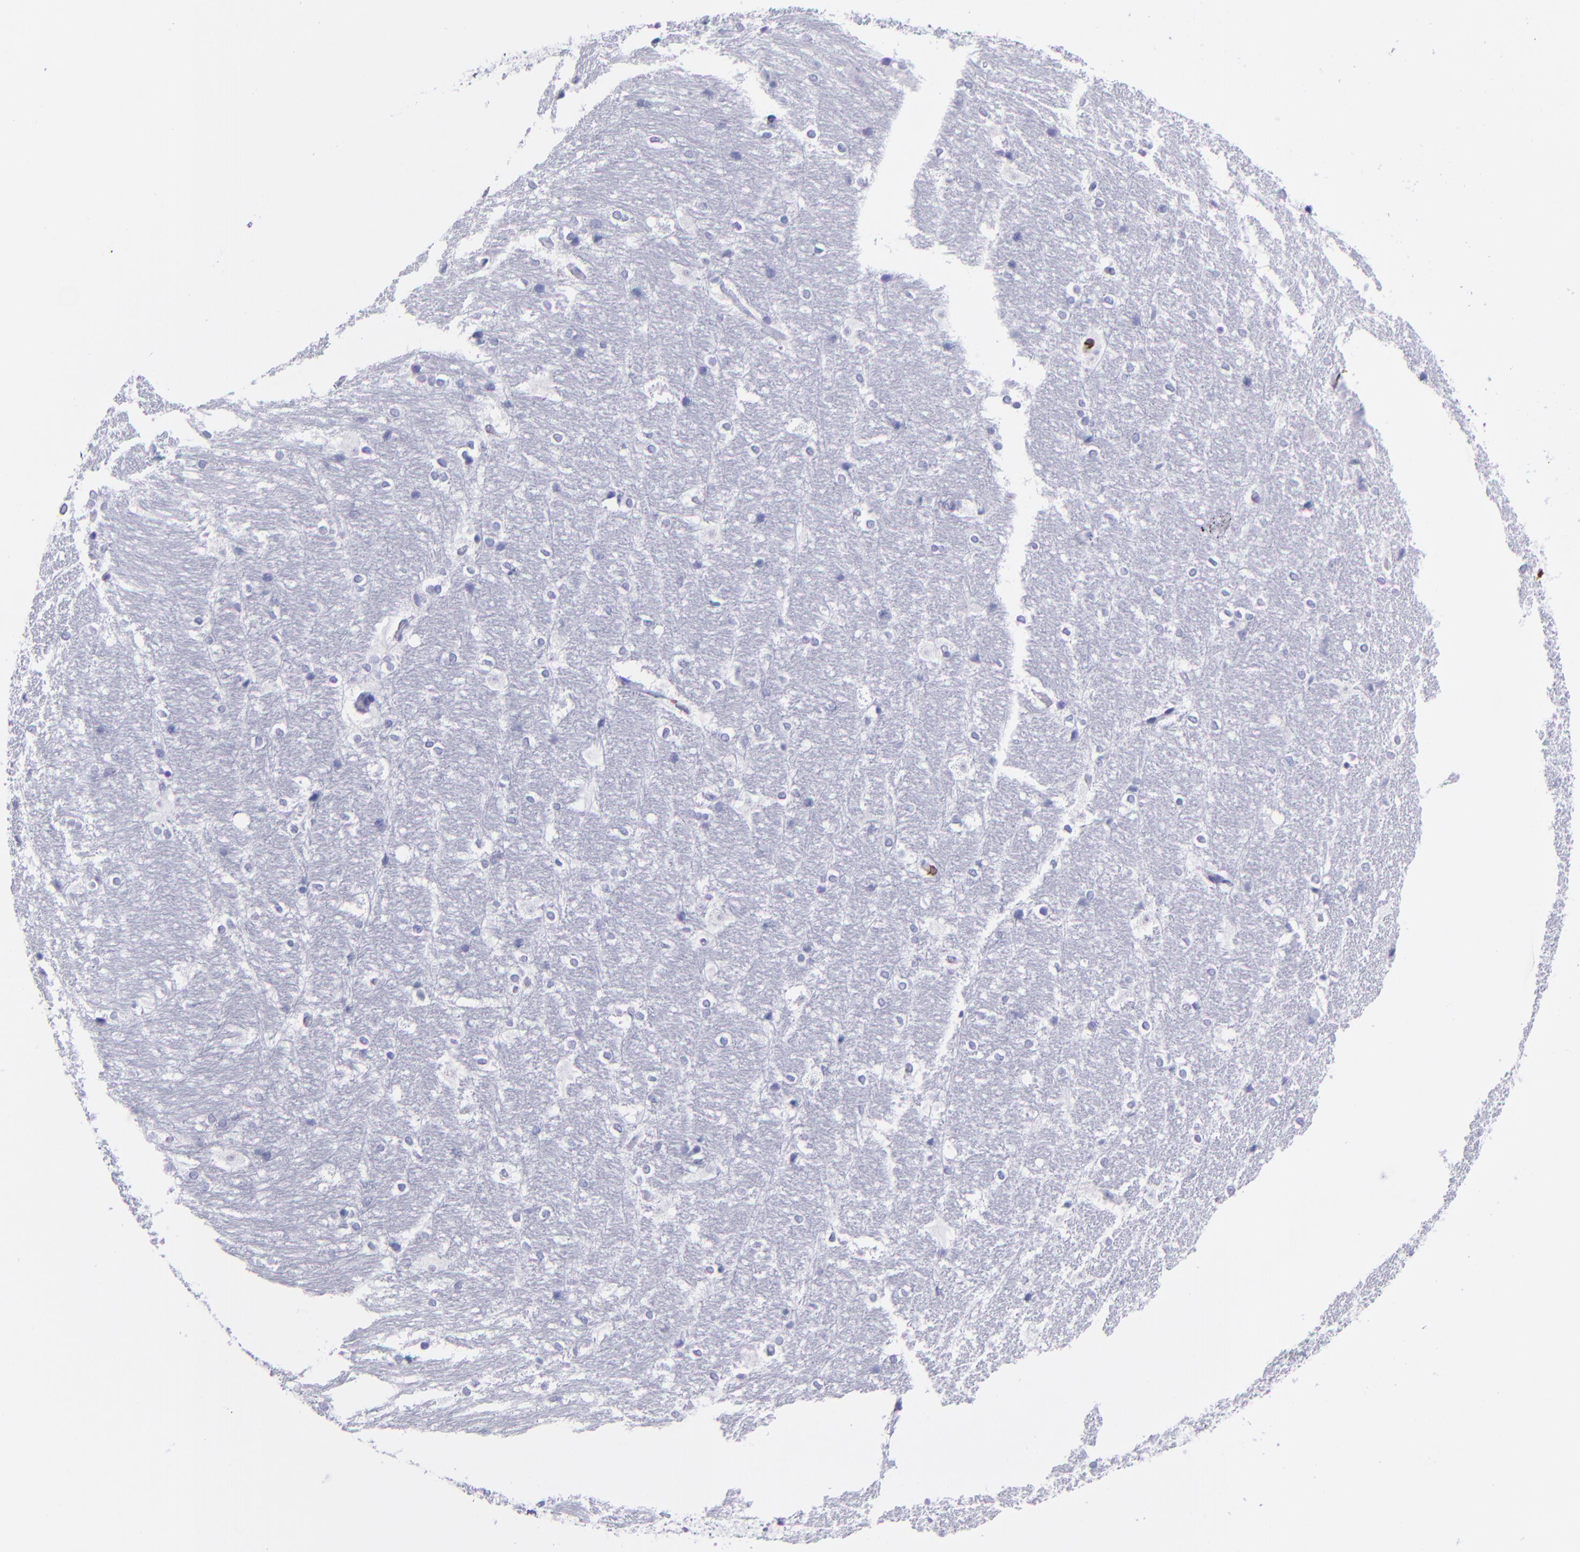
{"staining": {"intensity": "negative", "quantity": "none", "location": "none"}, "tissue": "hippocampus", "cell_type": "Glial cells", "image_type": "normal", "snomed": [{"axis": "morphology", "description": "Normal tissue, NOS"}, {"axis": "topography", "description": "Hippocampus"}], "caption": "Normal hippocampus was stained to show a protein in brown. There is no significant positivity in glial cells. The staining is performed using DAB (3,3'-diaminobenzidine) brown chromogen with nuclei counter-stained in using hematoxylin.", "gene": "CD6", "patient": {"sex": "female", "age": 19}}